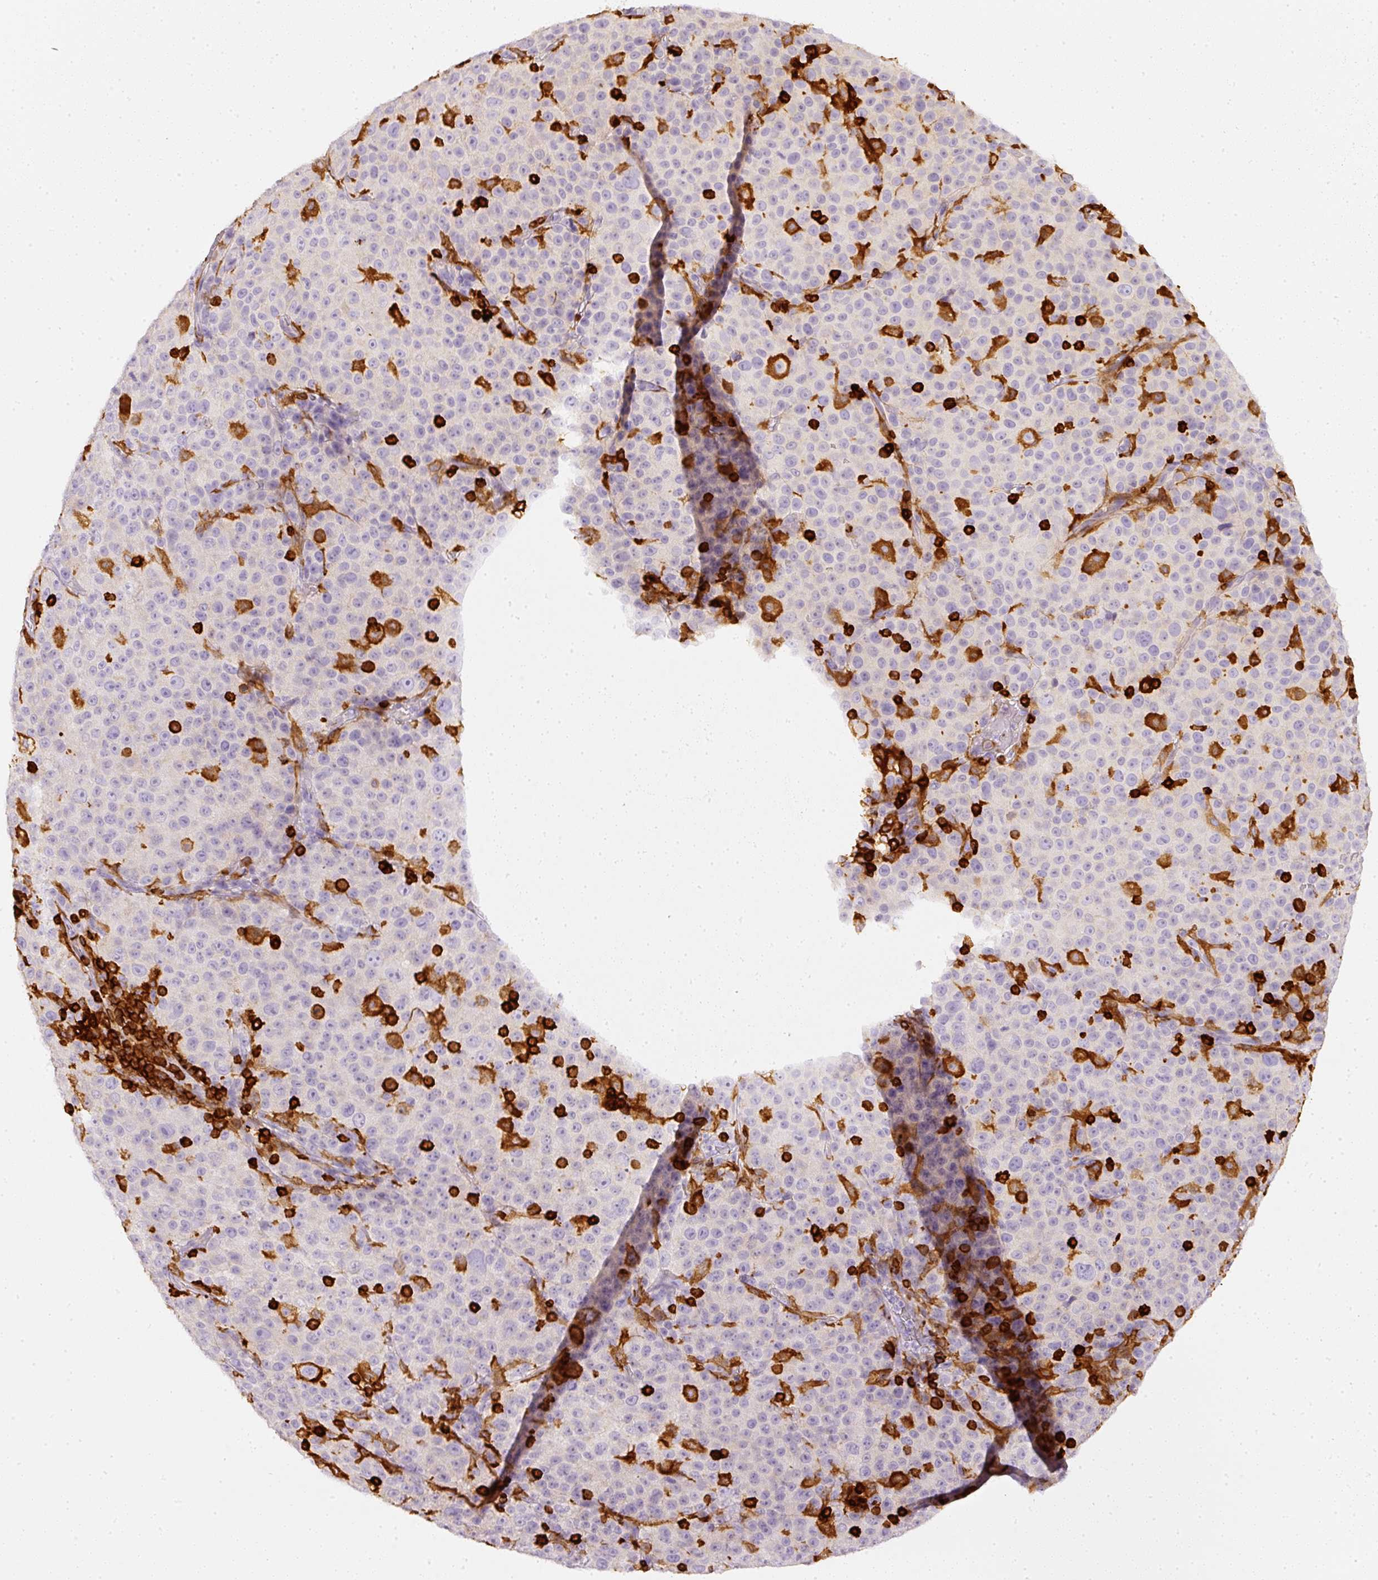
{"staining": {"intensity": "negative", "quantity": "none", "location": "none"}, "tissue": "melanoma", "cell_type": "Tumor cells", "image_type": "cancer", "snomed": [{"axis": "morphology", "description": "Malignant melanoma, Metastatic site"}, {"axis": "topography", "description": "Skin"}, {"axis": "topography", "description": "Lymph node"}], "caption": "An IHC photomicrograph of malignant melanoma (metastatic site) is shown. There is no staining in tumor cells of malignant melanoma (metastatic site). (Stains: DAB (3,3'-diaminobenzidine) IHC with hematoxylin counter stain, Microscopy: brightfield microscopy at high magnification).", "gene": "EVL", "patient": {"sex": "male", "age": 66}}